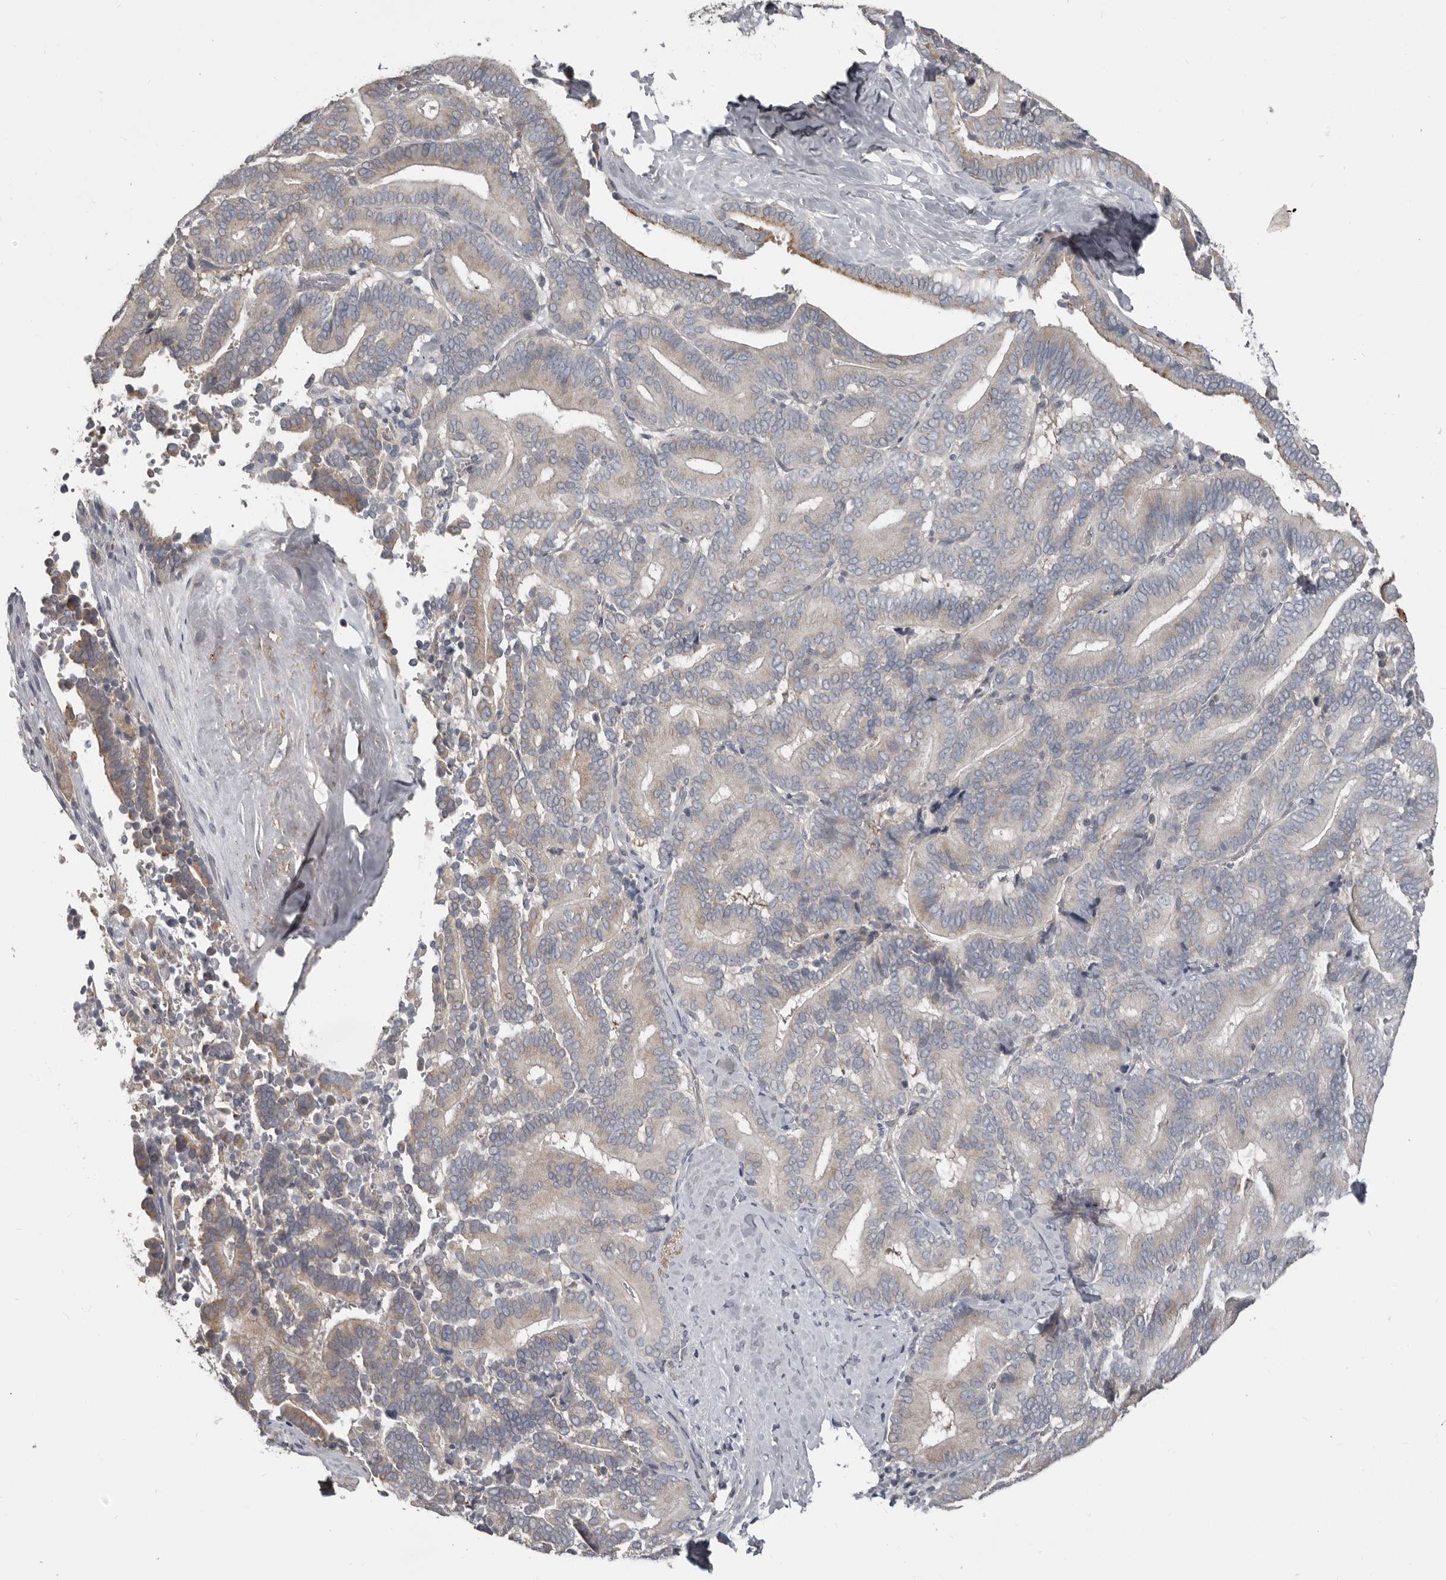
{"staining": {"intensity": "moderate", "quantity": "<25%", "location": "cytoplasmic/membranous"}, "tissue": "liver cancer", "cell_type": "Tumor cells", "image_type": "cancer", "snomed": [{"axis": "morphology", "description": "Cholangiocarcinoma"}, {"axis": "topography", "description": "Liver"}], "caption": "An IHC image of neoplastic tissue is shown. Protein staining in brown shows moderate cytoplasmic/membranous positivity in liver cholangiocarcinoma within tumor cells.", "gene": "CA6", "patient": {"sex": "female", "age": 75}}